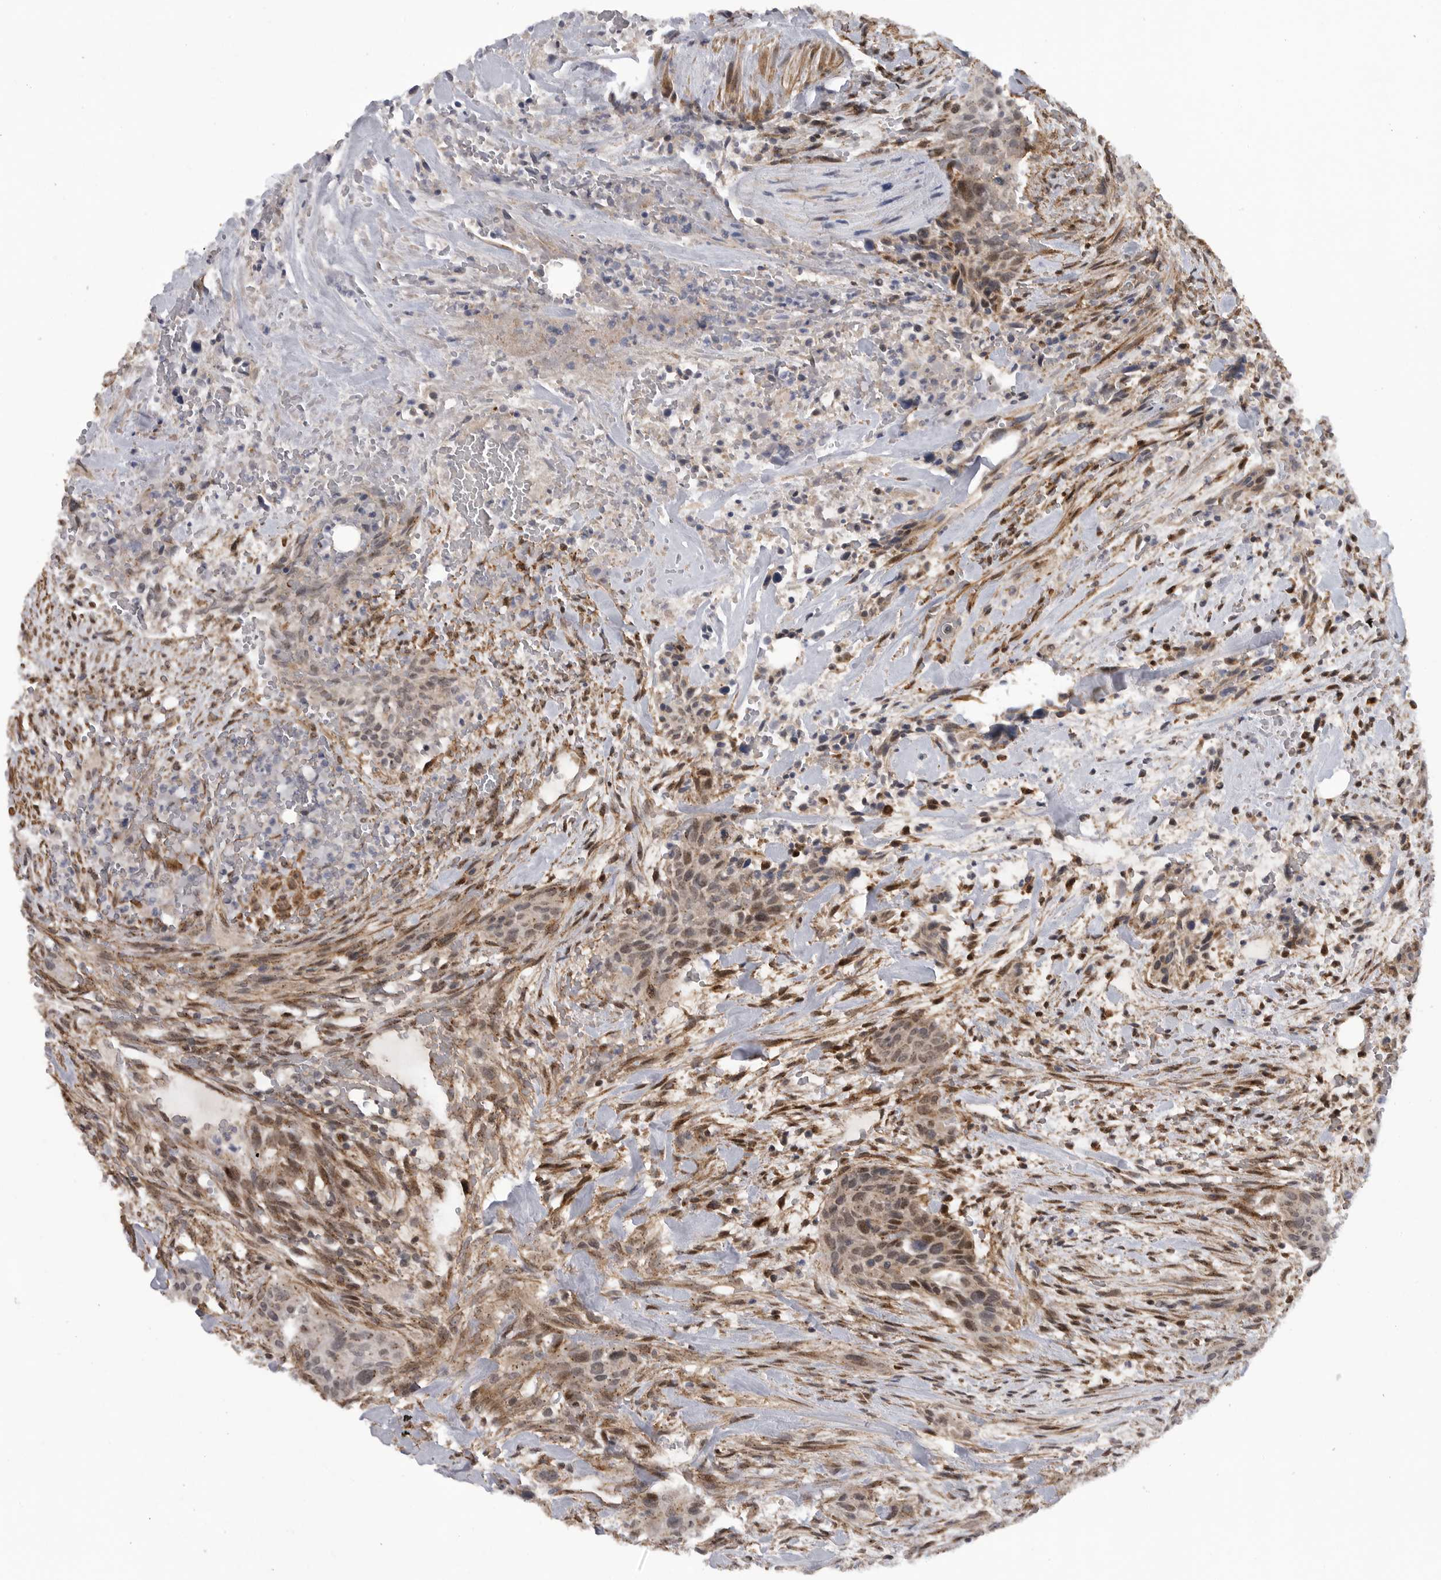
{"staining": {"intensity": "moderate", "quantity": ">75%", "location": "cytoplasmic/membranous,nuclear"}, "tissue": "urothelial cancer", "cell_type": "Tumor cells", "image_type": "cancer", "snomed": [{"axis": "morphology", "description": "Urothelial carcinoma, High grade"}, {"axis": "topography", "description": "Urinary bladder"}], "caption": "Human high-grade urothelial carcinoma stained with a brown dye exhibits moderate cytoplasmic/membranous and nuclear positive staining in about >75% of tumor cells.", "gene": "TMPRSS11F", "patient": {"sex": "male", "age": 35}}